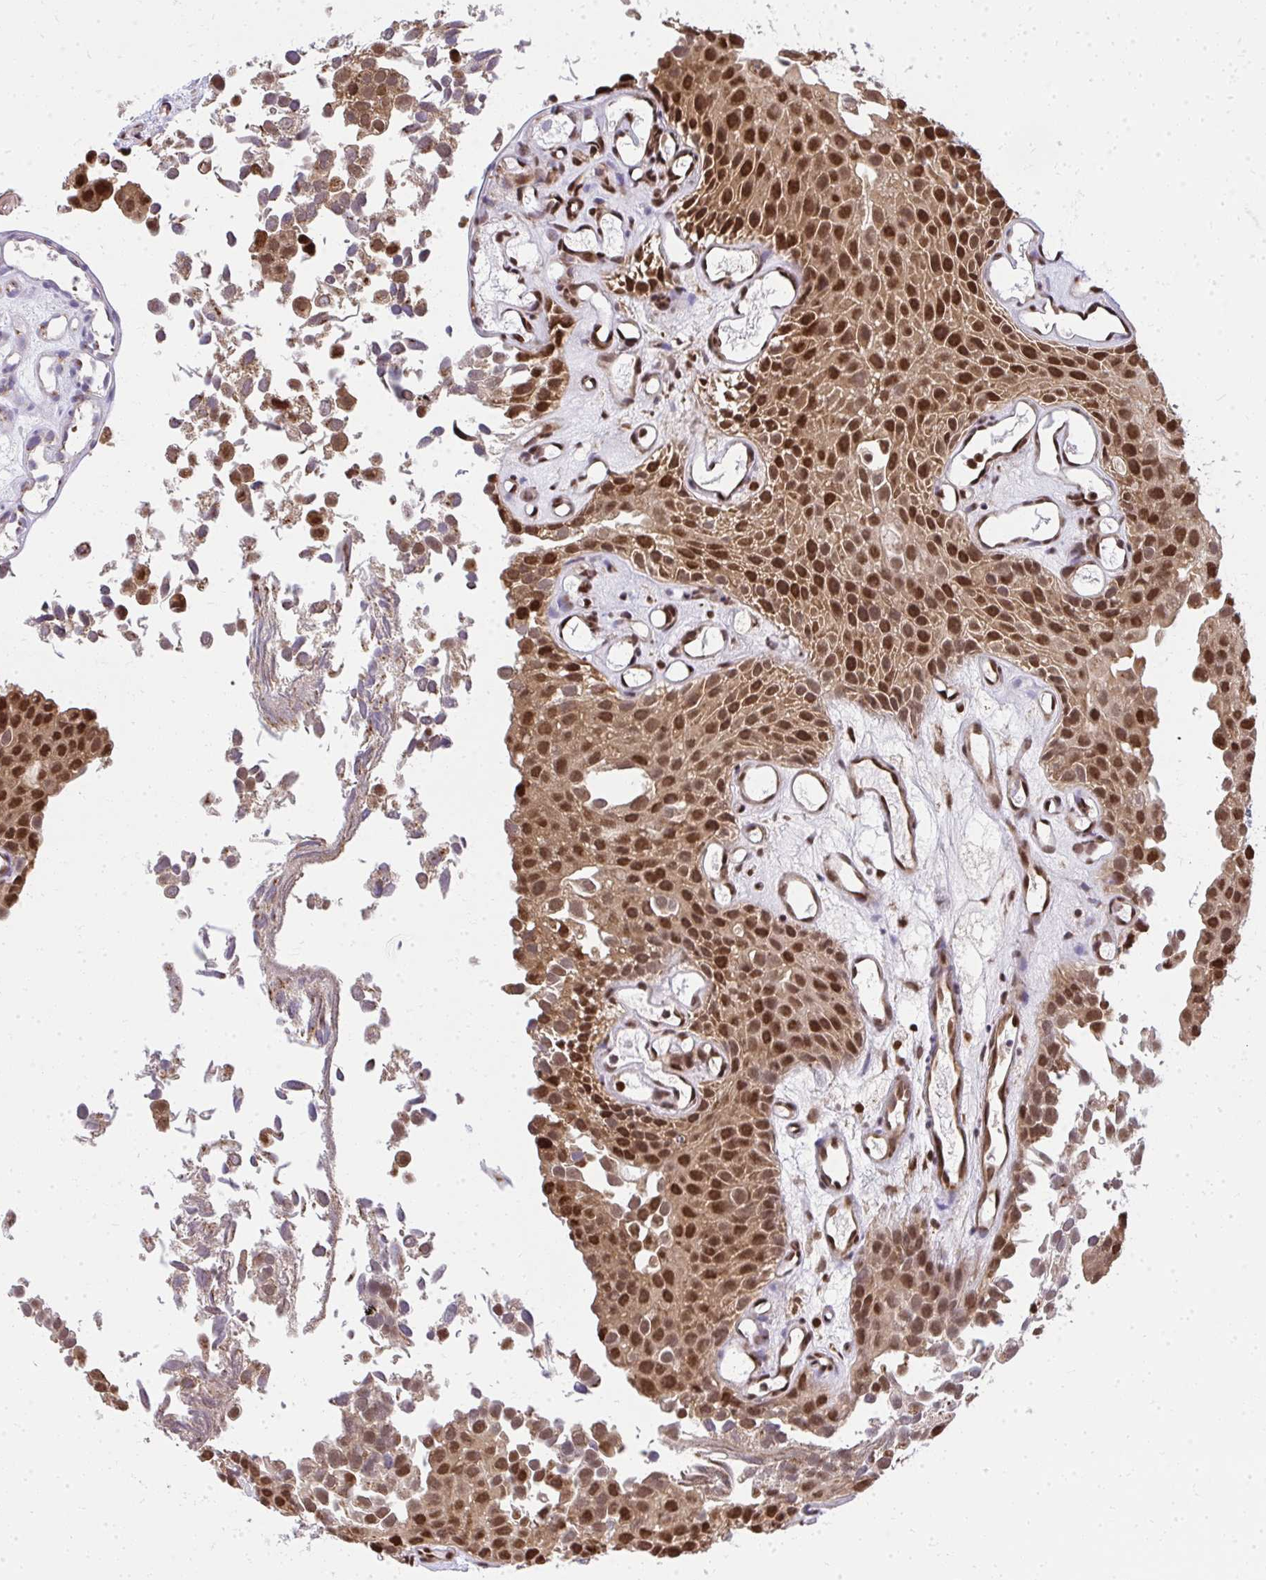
{"staining": {"intensity": "moderate", "quantity": ">75%", "location": "cytoplasmic/membranous,nuclear"}, "tissue": "urothelial cancer", "cell_type": "Tumor cells", "image_type": "cancer", "snomed": [{"axis": "morphology", "description": "Urothelial carcinoma, Low grade"}, {"axis": "topography", "description": "Urinary bladder"}], "caption": "The photomicrograph displays a brown stain indicating the presence of a protein in the cytoplasmic/membranous and nuclear of tumor cells in low-grade urothelial carcinoma.", "gene": "PIGY", "patient": {"sex": "male", "age": 88}}